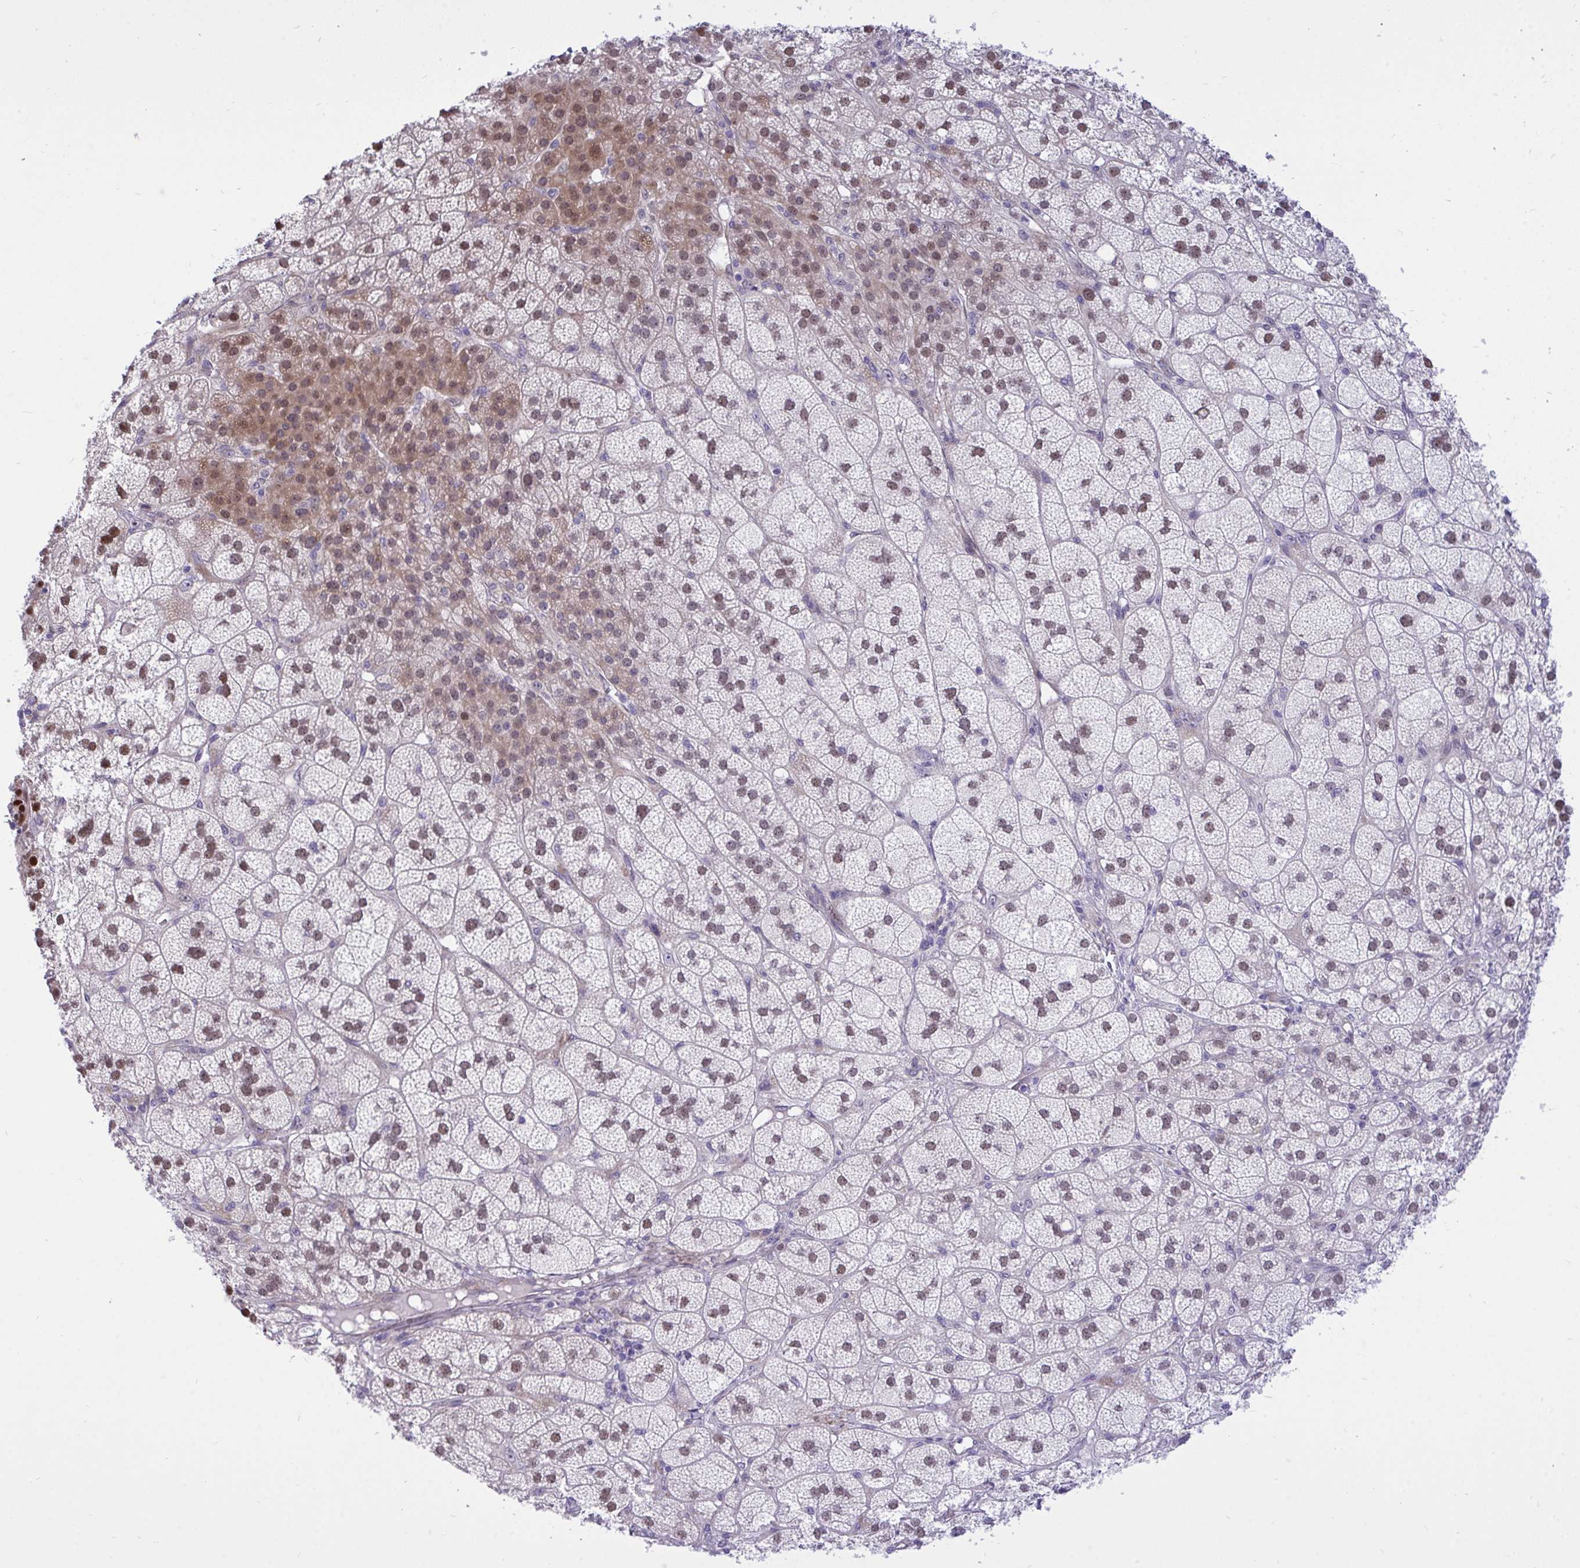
{"staining": {"intensity": "moderate", "quantity": ">75%", "location": "cytoplasmic/membranous,nuclear"}, "tissue": "adrenal gland", "cell_type": "Glandular cells", "image_type": "normal", "snomed": [{"axis": "morphology", "description": "Normal tissue, NOS"}, {"axis": "topography", "description": "Adrenal gland"}], "caption": "The image demonstrates staining of benign adrenal gland, revealing moderate cytoplasmic/membranous,nuclear protein staining (brown color) within glandular cells. (DAB = brown stain, brightfield microscopy at high magnification).", "gene": "HMBOX1", "patient": {"sex": "female", "age": 60}}